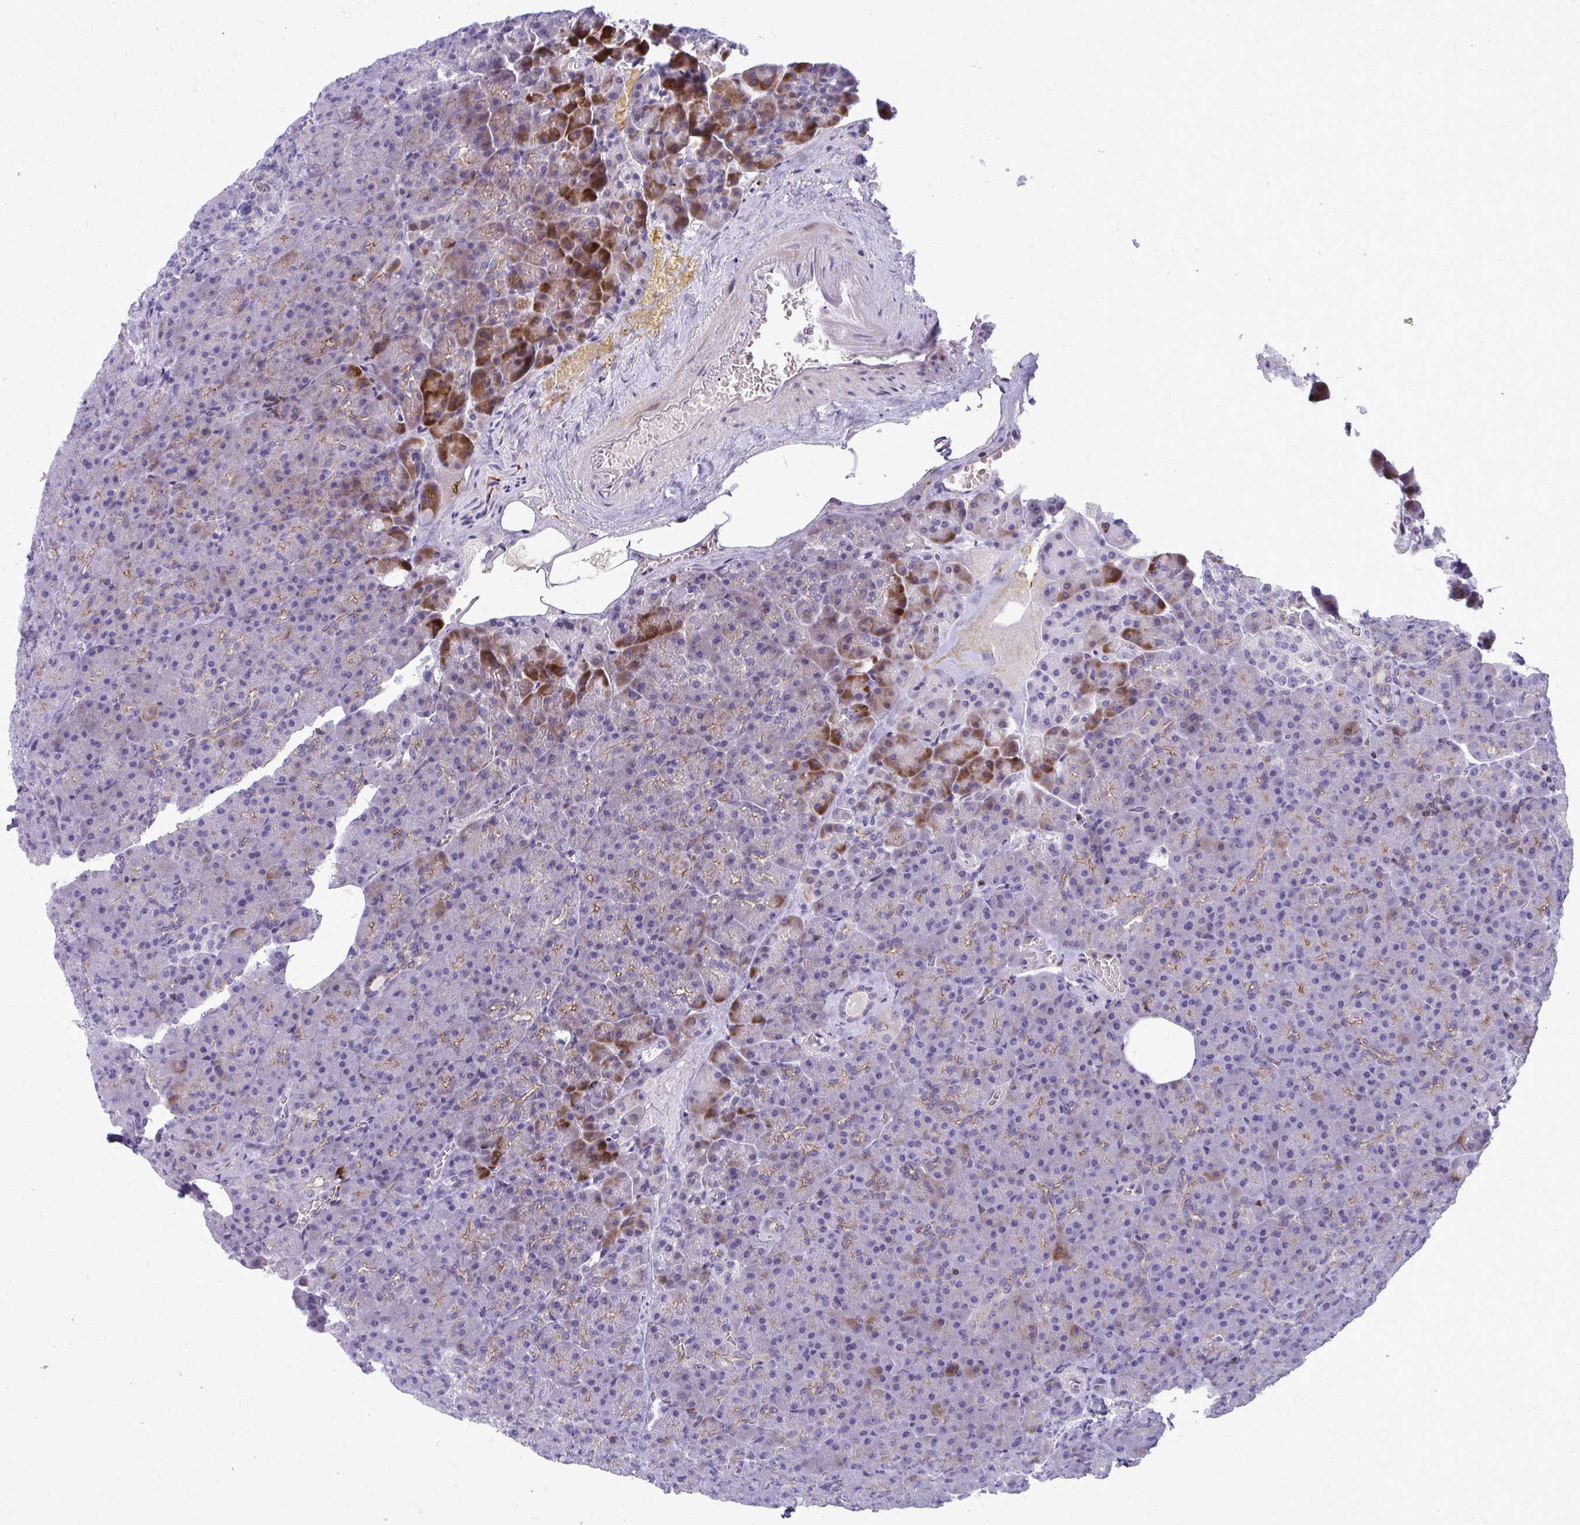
{"staining": {"intensity": "moderate", "quantity": "<25%", "location": "cytoplasmic/membranous"}, "tissue": "pancreas", "cell_type": "Exocrine glandular cells", "image_type": "normal", "snomed": [{"axis": "morphology", "description": "Normal tissue, NOS"}, {"axis": "topography", "description": "Pancreas"}], "caption": "Benign pancreas was stained to show a protein in brown. There is low levels of moderate cytoplasmic/membranous expression in approximately <25% of exocrine glandular cells. (brown staining indicates protein expression, while blue staining denotes nuclei).", "gene": "PEDS1", "patient": {"sex": "female", "age": 74}}